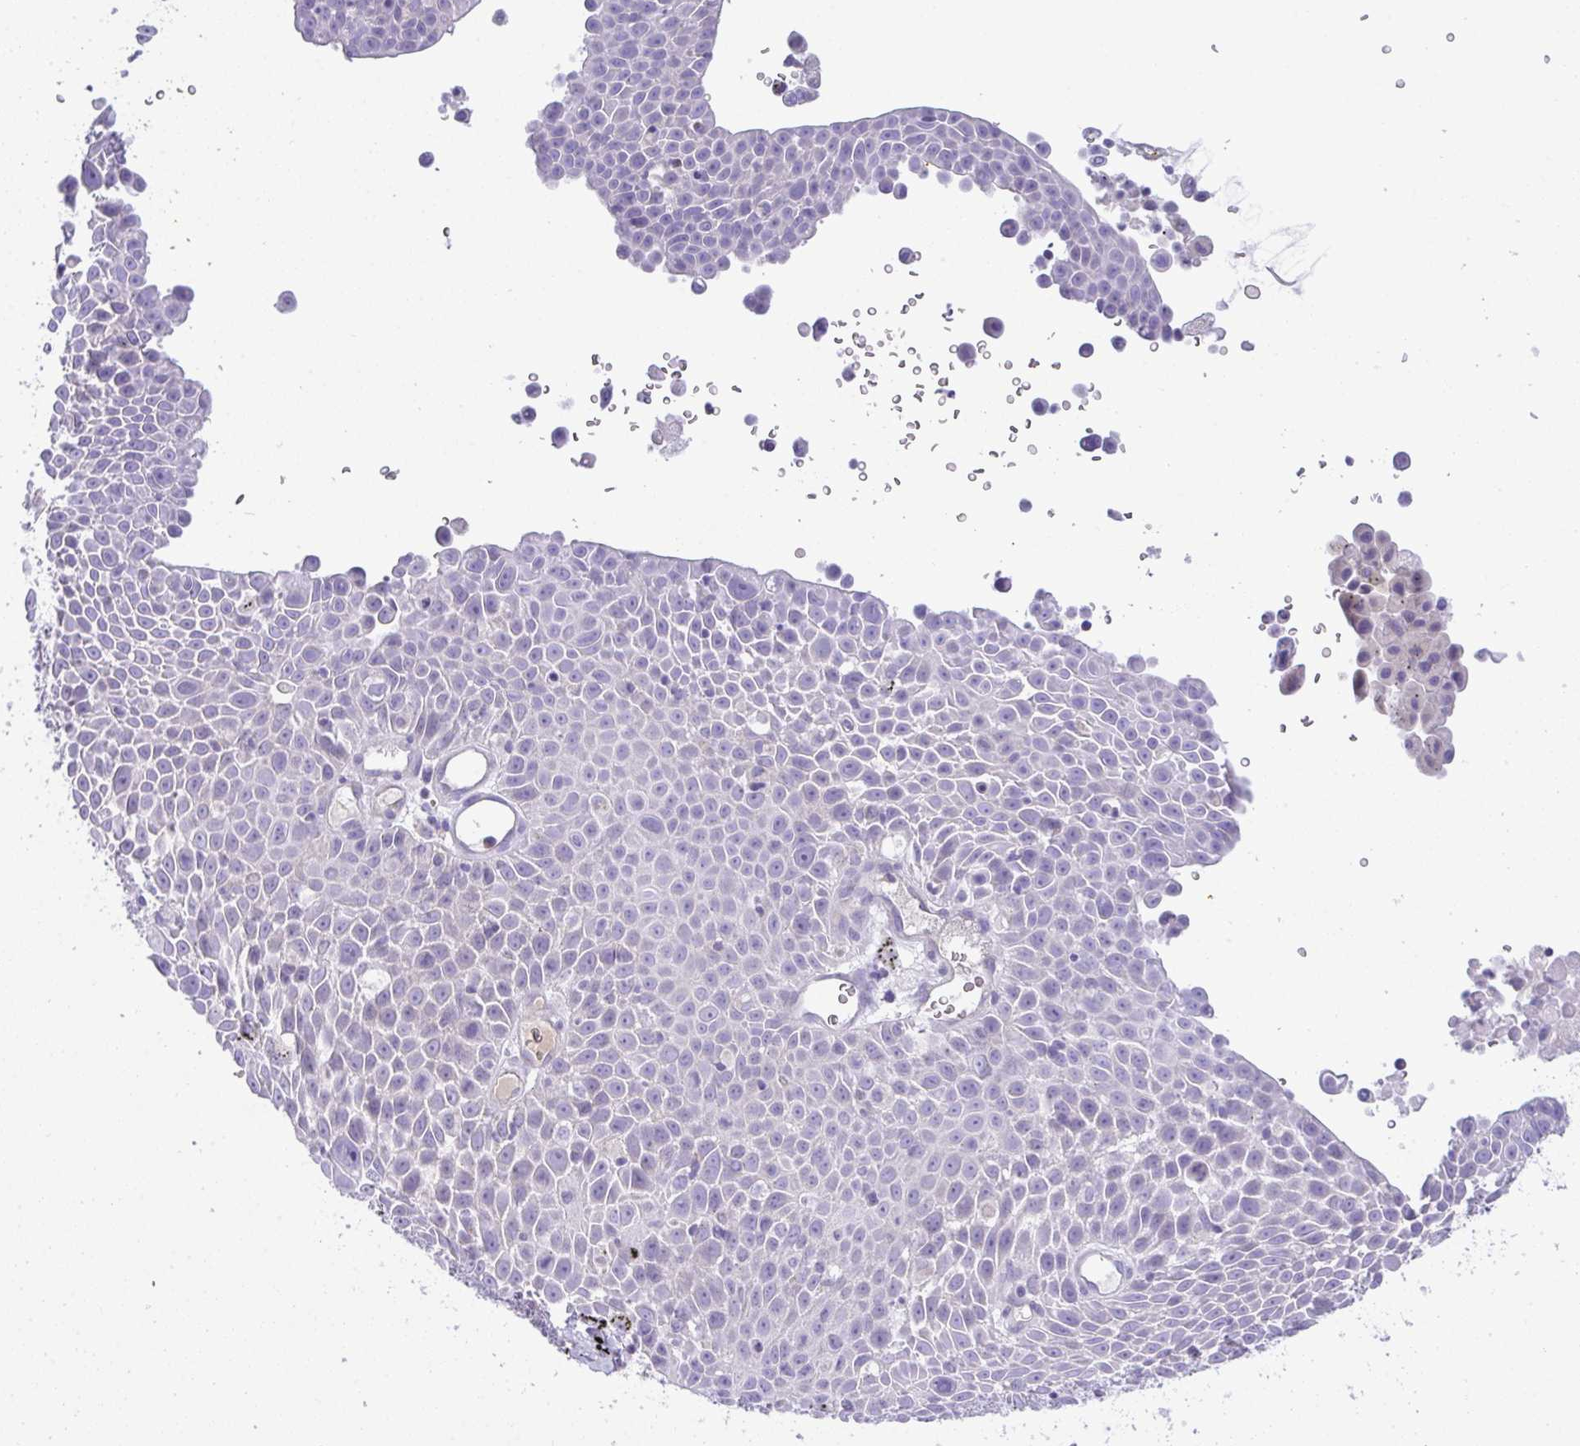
{"staining": {"intensity": "negative", "quantity": "none", "location": "none"}, "tissue": "lung cancer", "cell_type": "Tumor cells", "image_type": "cancer", "snomed": [{"axis": "morphology", "description": "Squamous cell carcinoma, NOS"}, {"axis": "morphology", "description": "Squamous cell carcinoma, metastatic, NOS"}, {"axis": "topography", "description": "Lymph node"}, {"axis": "topography", "description": "Lung"}], "caption": "This is an IHC histopathology image of human squamous cell carcinoma (lung). There is no expression in tumor cells.", "gene": "PLA2G12B", "patient": {"sex": "female", "age": 62}}